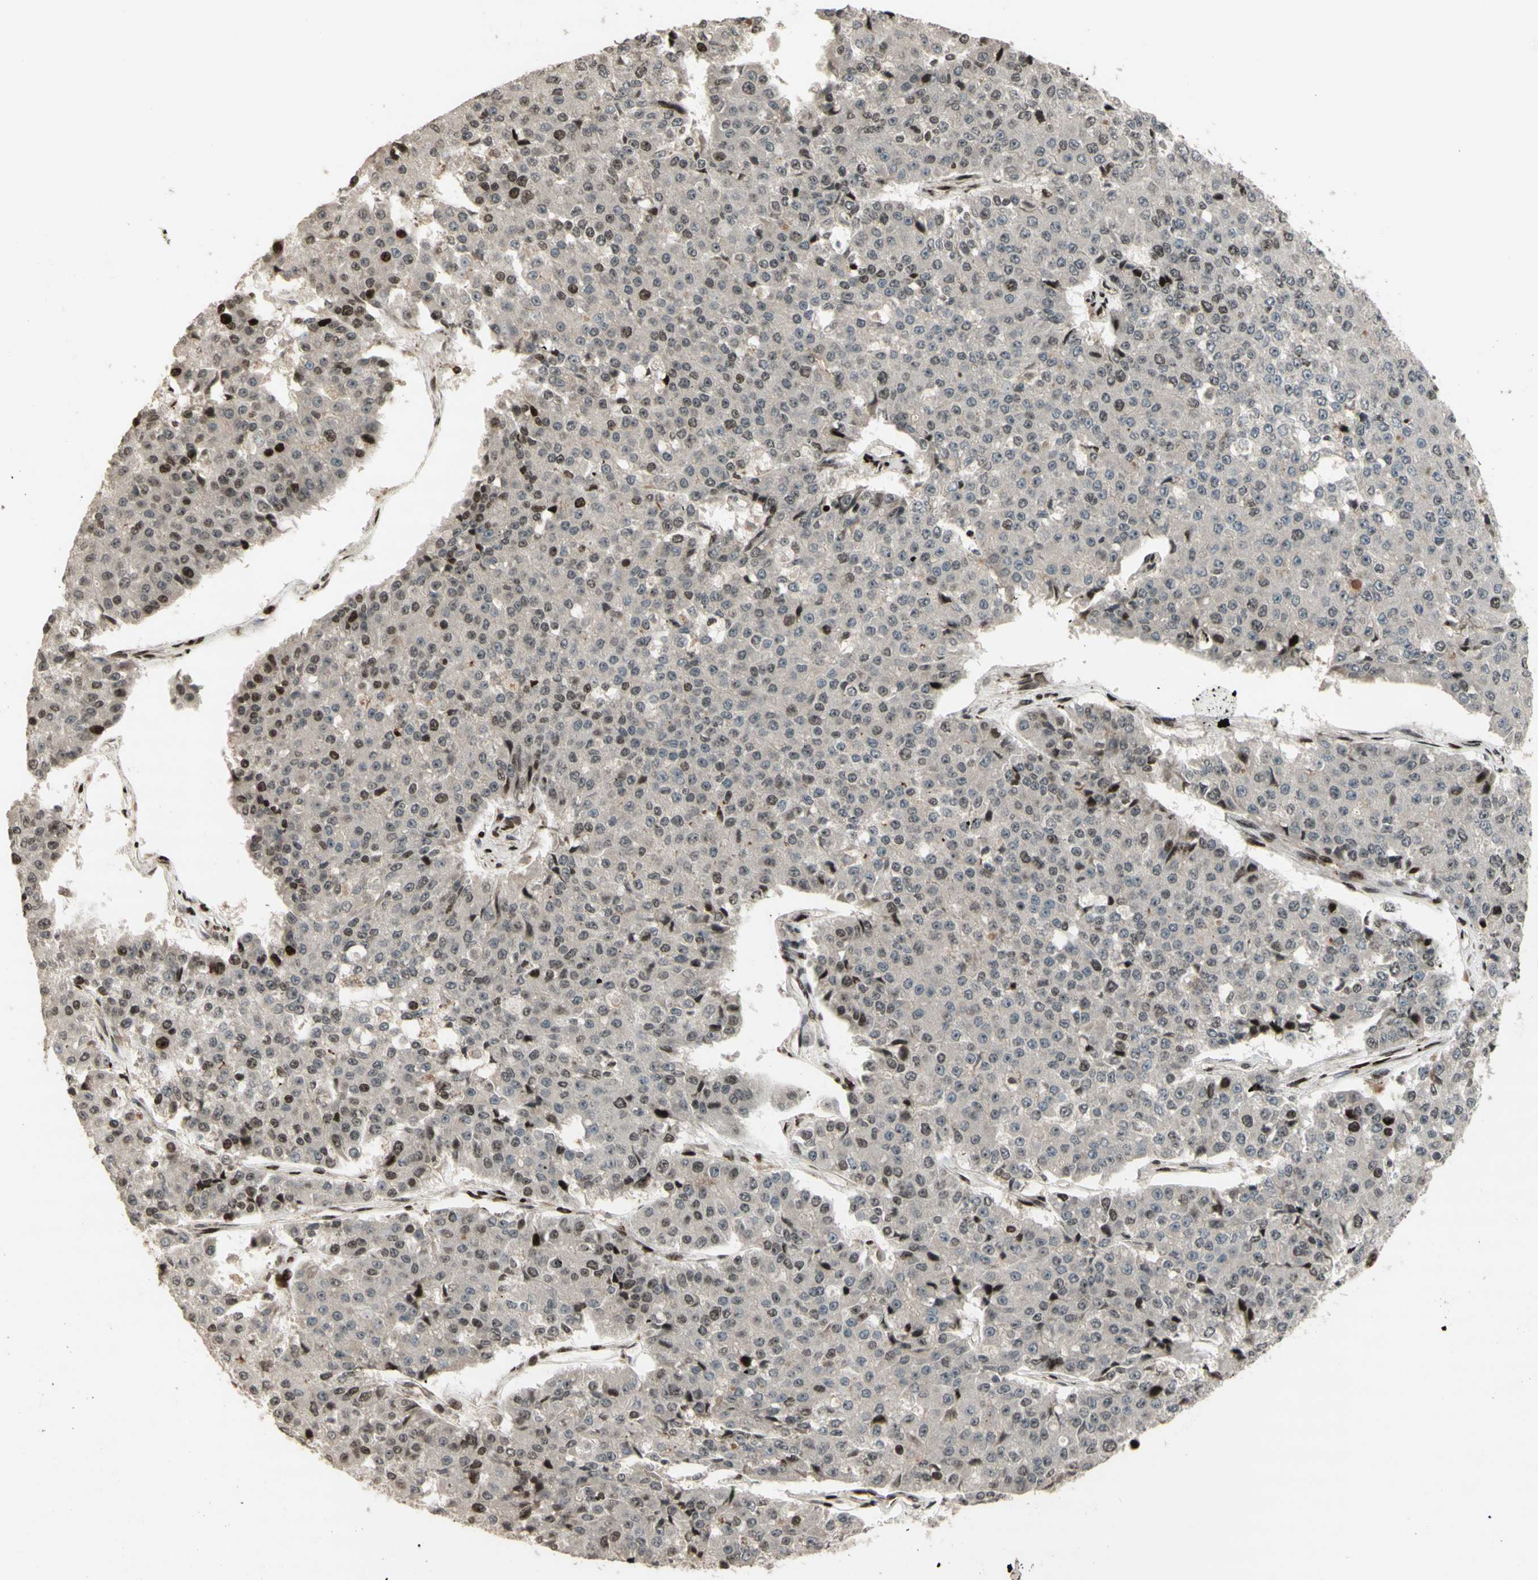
{"staining": {"intensity": "moderate", "quantity": "<25%", "location": "nuclear"}, "tissue": "pancreatic cancer", "cell_type": "Tumor cells", "image_type": "cancer", "snomed": [{"axis": "morphology", "description": "Adenocarcinoma, NOS"}, {"axis": "topography", "description": "Pancreas"}], "caption": "An image of pancreatic cancer (adenocarcinoma) stained for a protein reveals moderate nuclear brown staining in tumor cells.", "gene": "POLA1", "patient": {"sex": "male", "age": 50}}